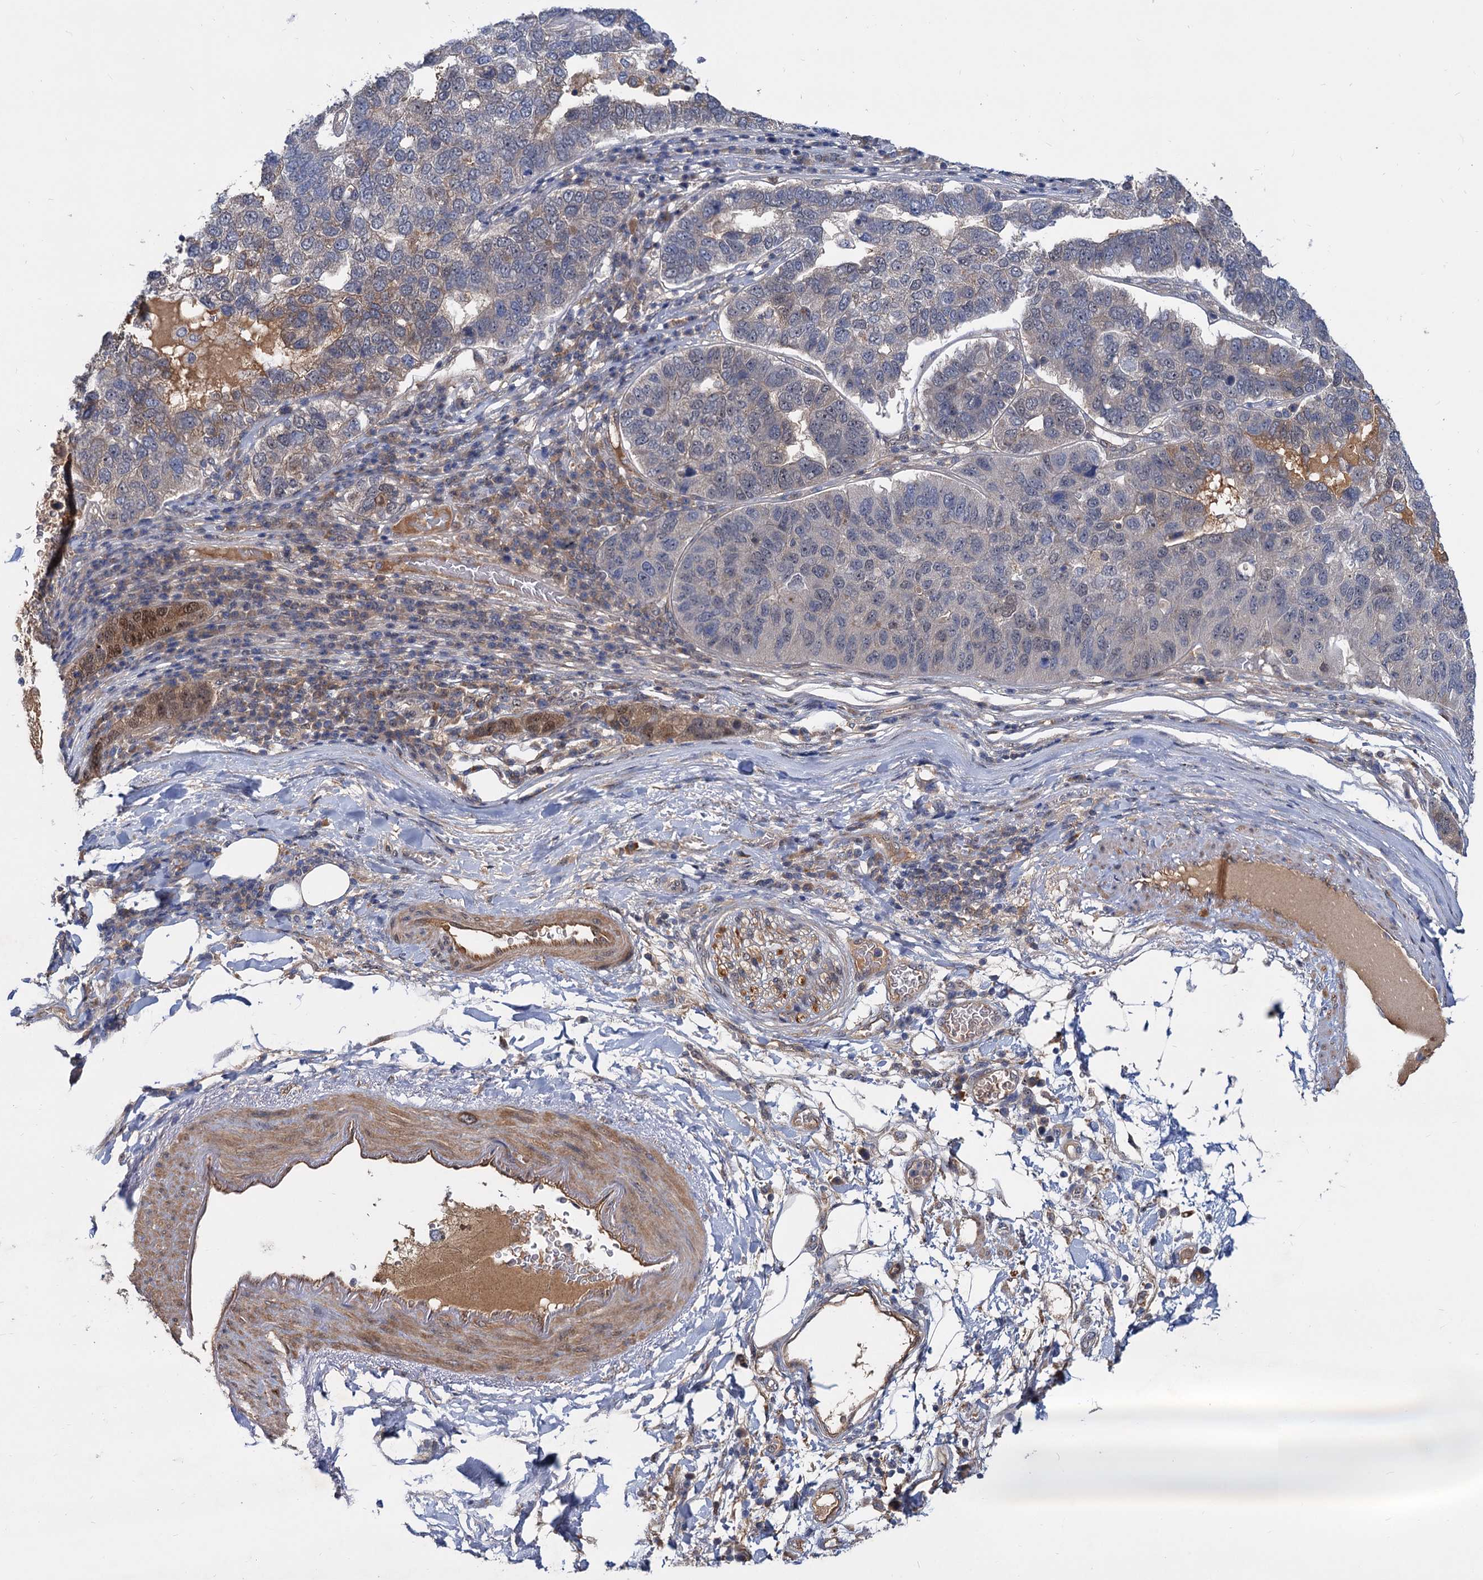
{"staining": {"intensity": "moderate", "quantity": "<25%", "location": "cytoplasmic/membranous,nuclear"}, "tissue": "pancreatic cancer", "cell_type": "Tumor cells", "image_type": "cancer", "snomed": [{"axis": "morphology", "description": "Adenocarcinoma, NOS"}, {"axis": "topography", "description": "Pancreas"}], "caption": "The image shows staining of pancreatic cancer, revealing moderate cytoplasmic/membranous and nuclear protein expression (brown color) within tumor cells. (IHC, brightfield microscopy, high magnification).", "gene": "SNX15", "patient": {"sex": "female", "age": 61}}